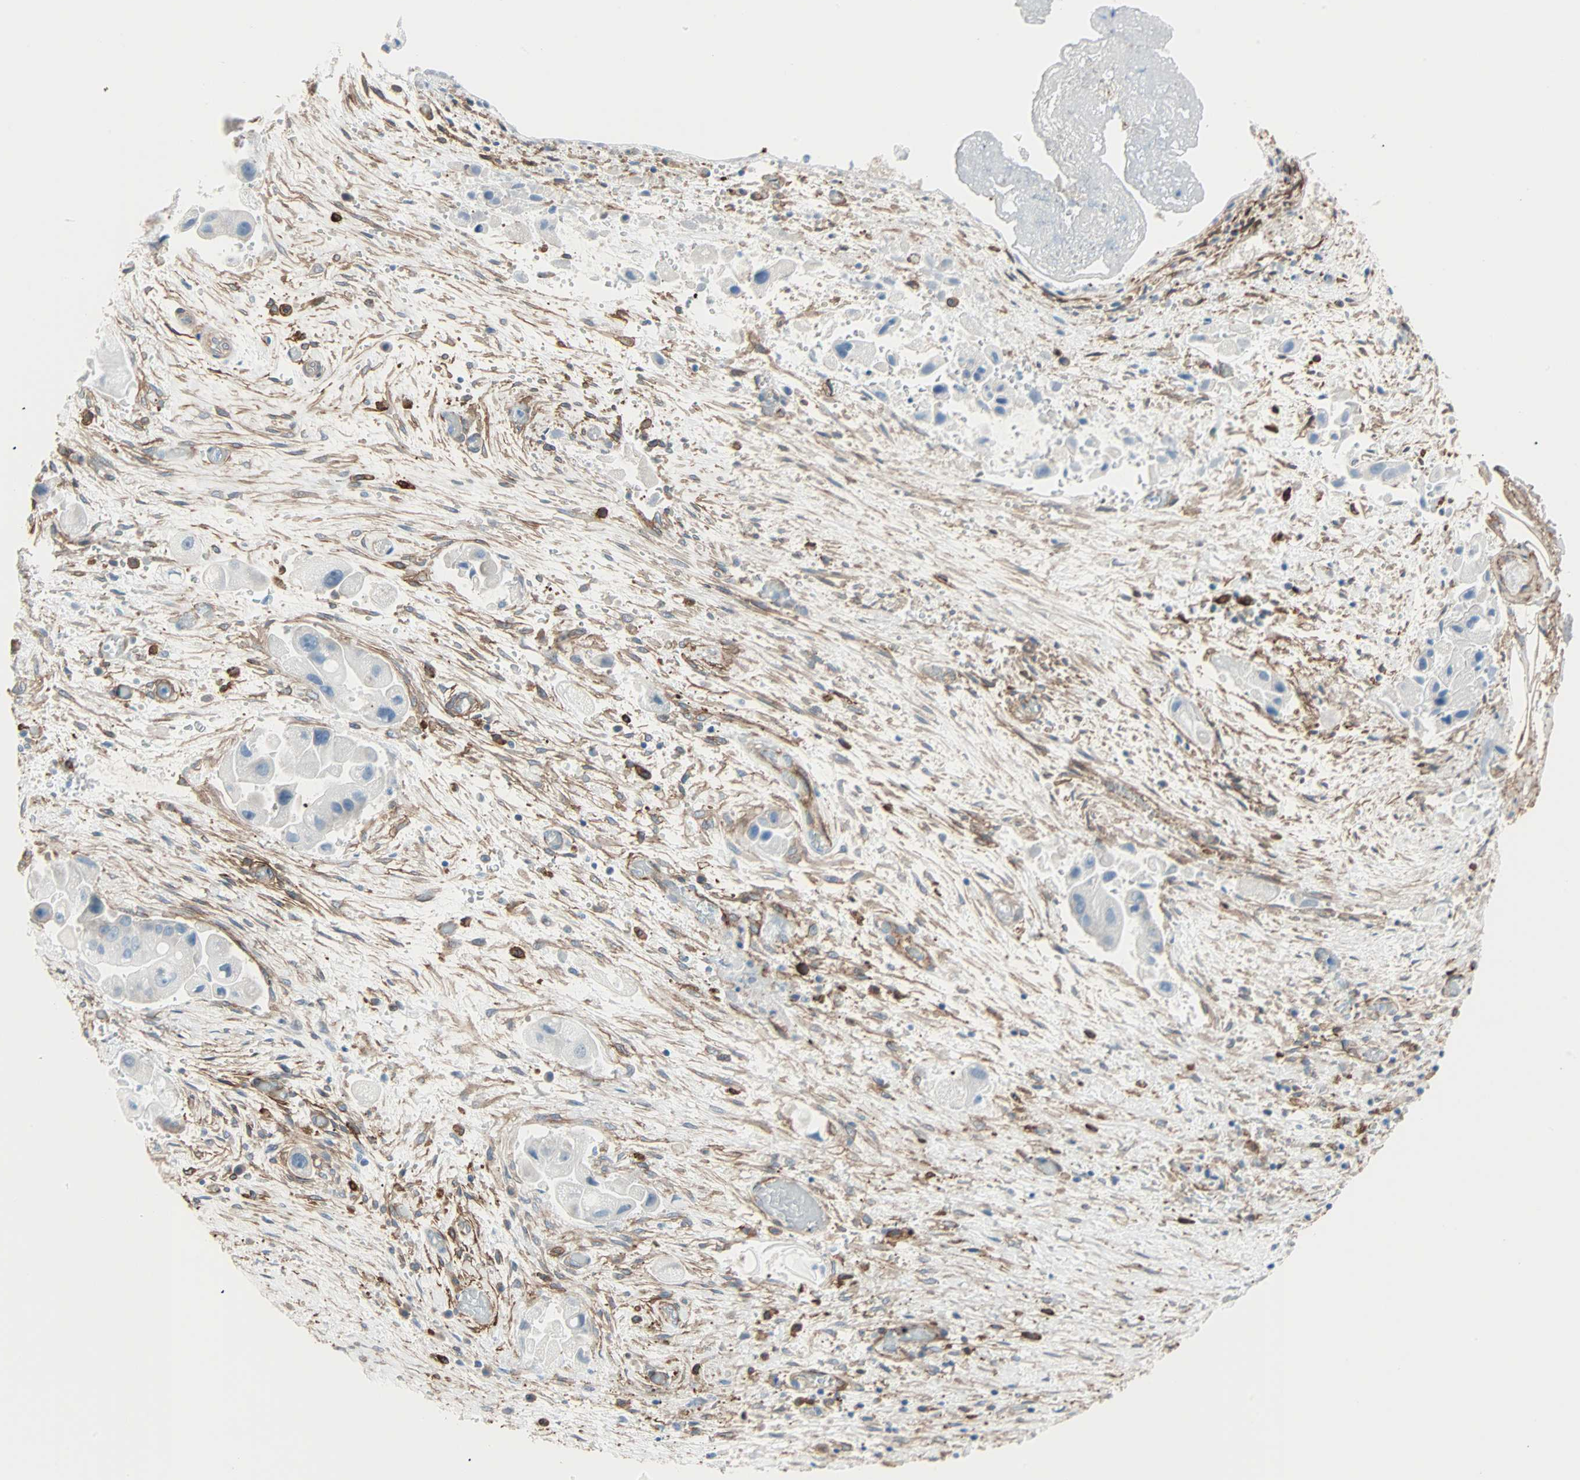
{"staining": {"intensity": "negative", "quantity": "none", "location": "none"}, "tissue": "liver cancer", "cell_type": "Tumor cells", "image_type": "cancer", "snomed": [{"axis": "morphology", "description": "Normal tissue, NOS"}, {"axis": "morphology", "description": "Cholangiocarcinoma"}, {"axis": "topography", "description": "Liver"}, {"axis": "topography", "description": "Peripheral nerve tissue"}], "caption": "Histopathology image shows no protein expression in tumor cells of liver cancer tissue.", "gene": "EPB41L2", "patient": {"sex": "male", "age": 50}}